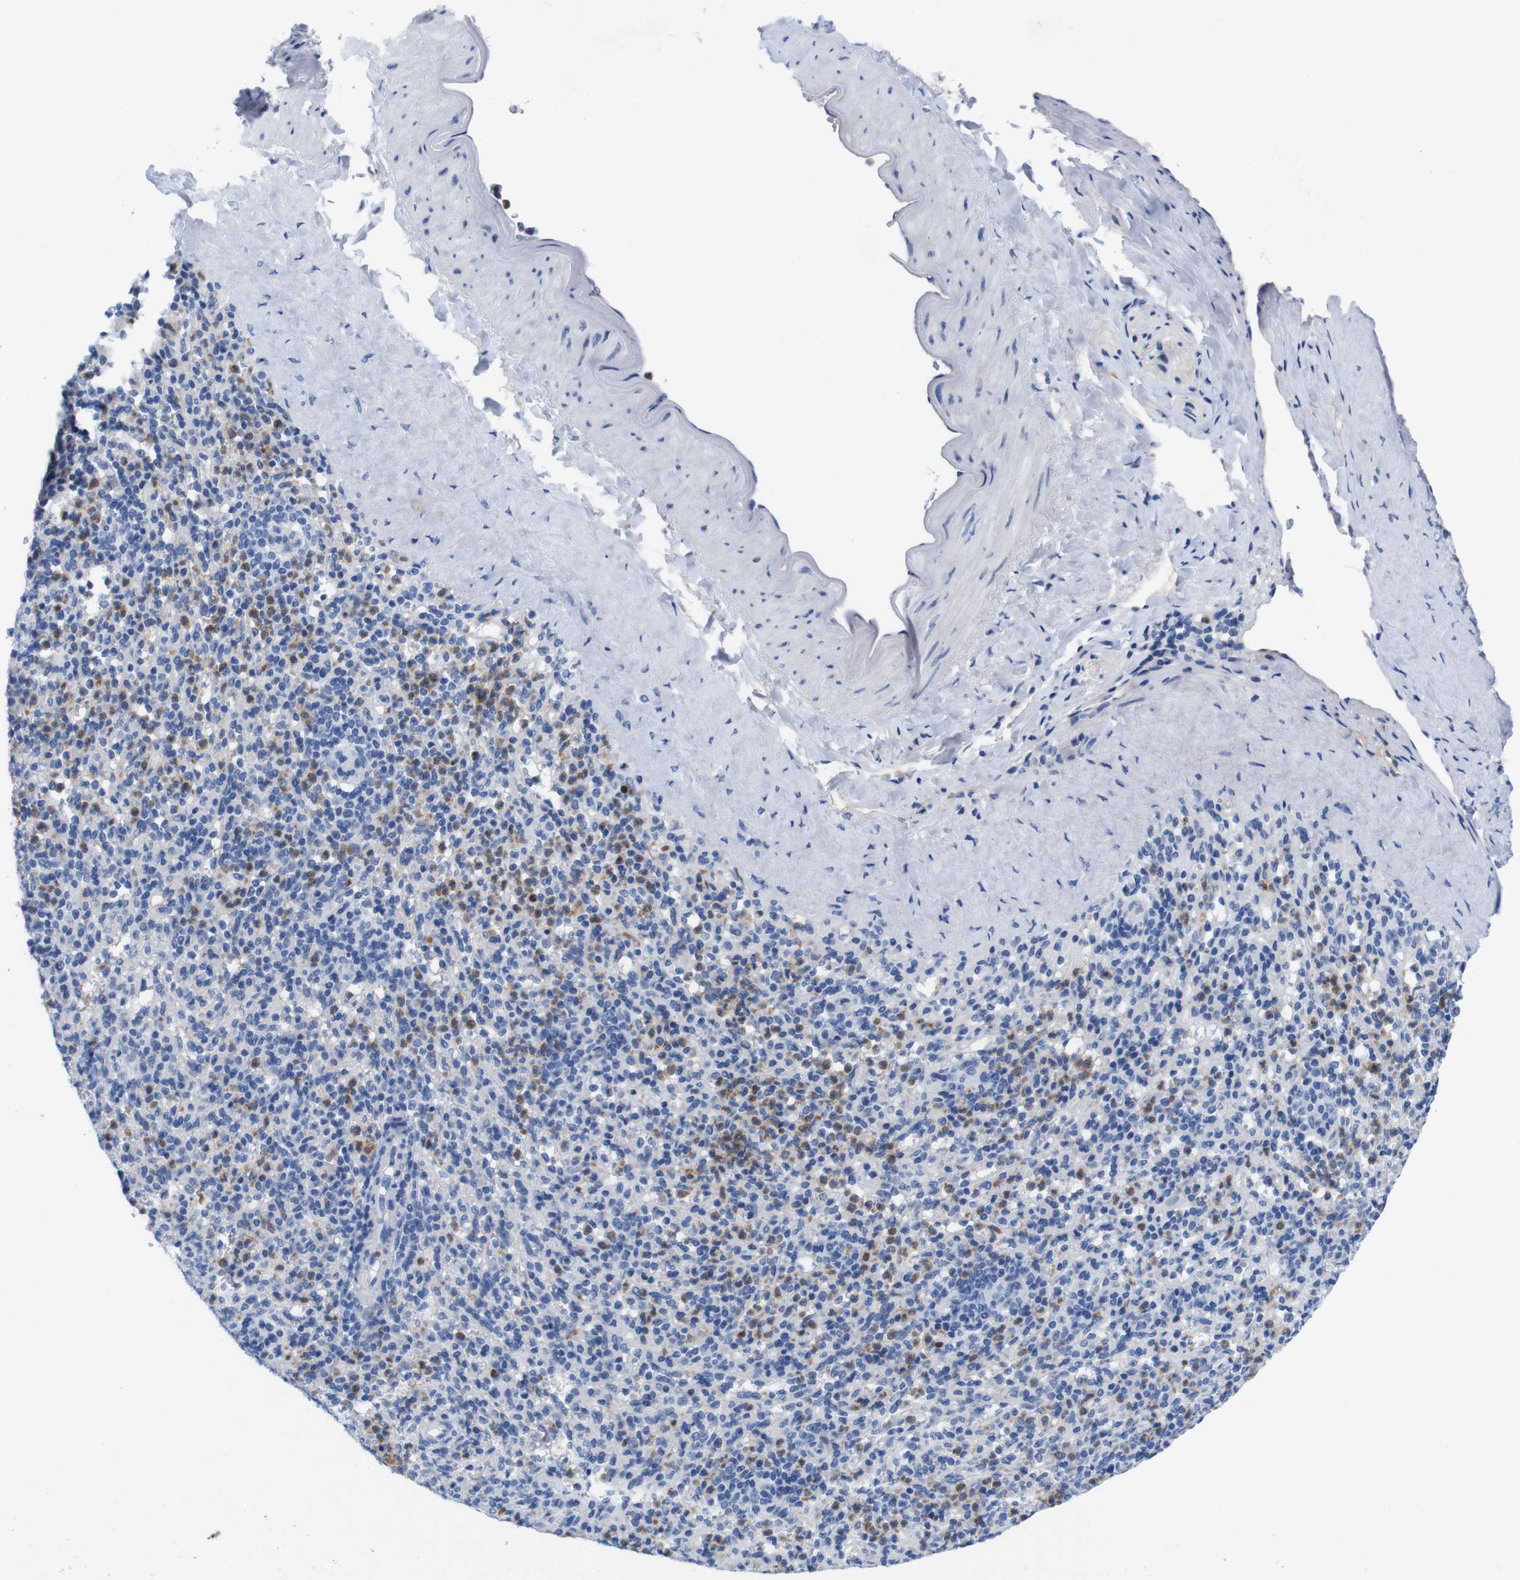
{"staining": {"intensity": "negative", "quantity": "none", "location": "none"}, "tissue": "spleen", "cell_type": "Cells in red pulp", "image_type": "normal", "snomed": [{"axis": "morphology", "description": "Normal tissue, NOS"}, {"axis": "topography", "description": "Spleen"}], "caption": "Human spleen stained for a protein using IHC reveals no positivity in cells in red pulp.", "gene": "C1RL", "patient": {"sex": "male", "age": 36}}